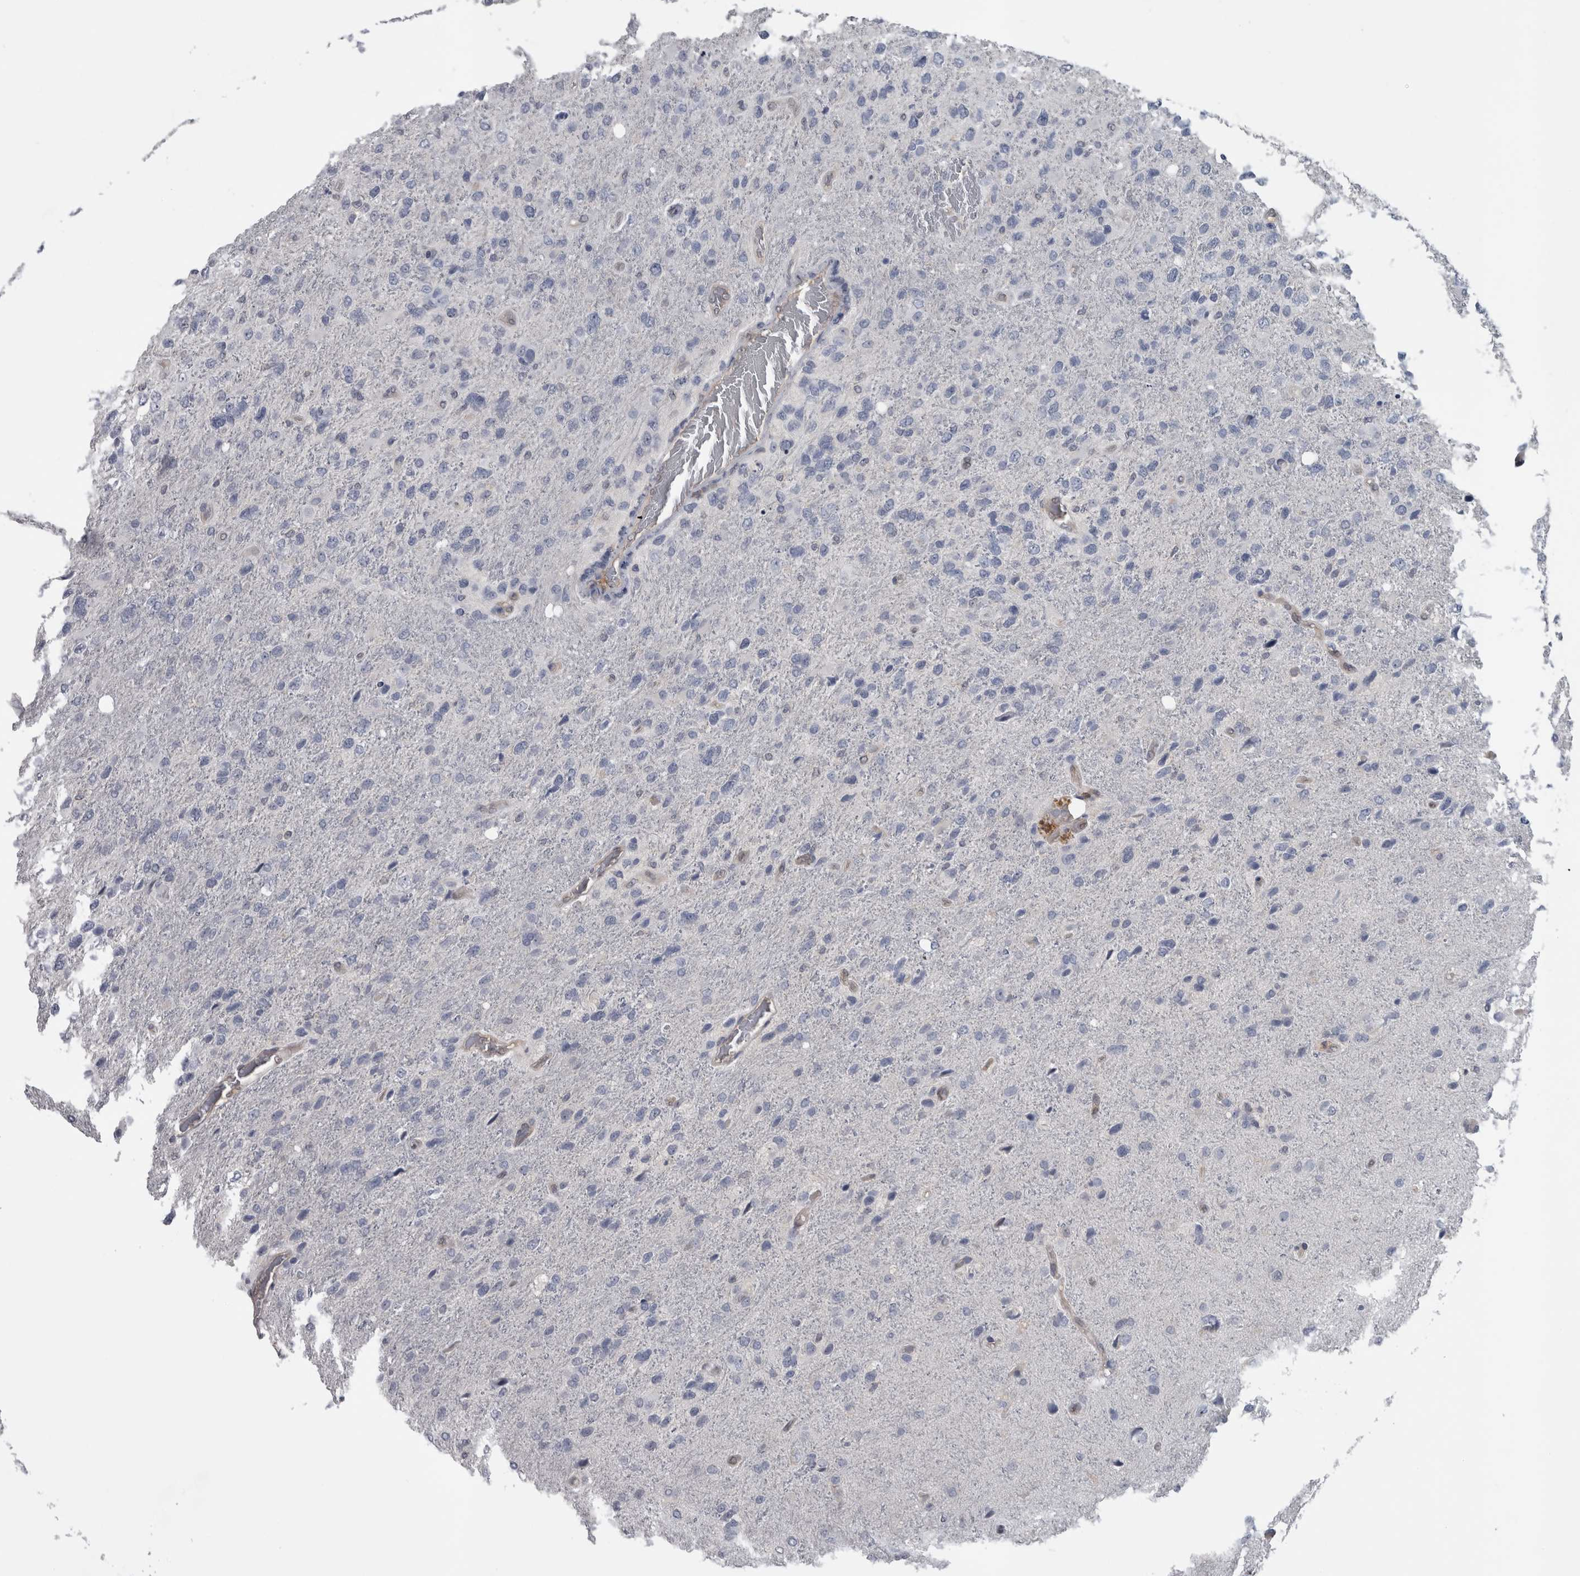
{"staining": {"intensity": "negative", "quantity": "none", "location": "none"}, "tissue": "glioma", "cell_type": "Tumor cells", "image_type": "cancer", "snomed": [{"axis": "morphology", "description": "Glioma, malignant, High grade"}, {"axis": "topography", "description": "Brain"}], "caption": "An image of human malignant high-grade glioma is negative for staining in tumor cells. (DAB immunohistochemistry (IHC), high magnification).", "gene": "NAPRT", "patient": {"sex": "female", "age": 58}}